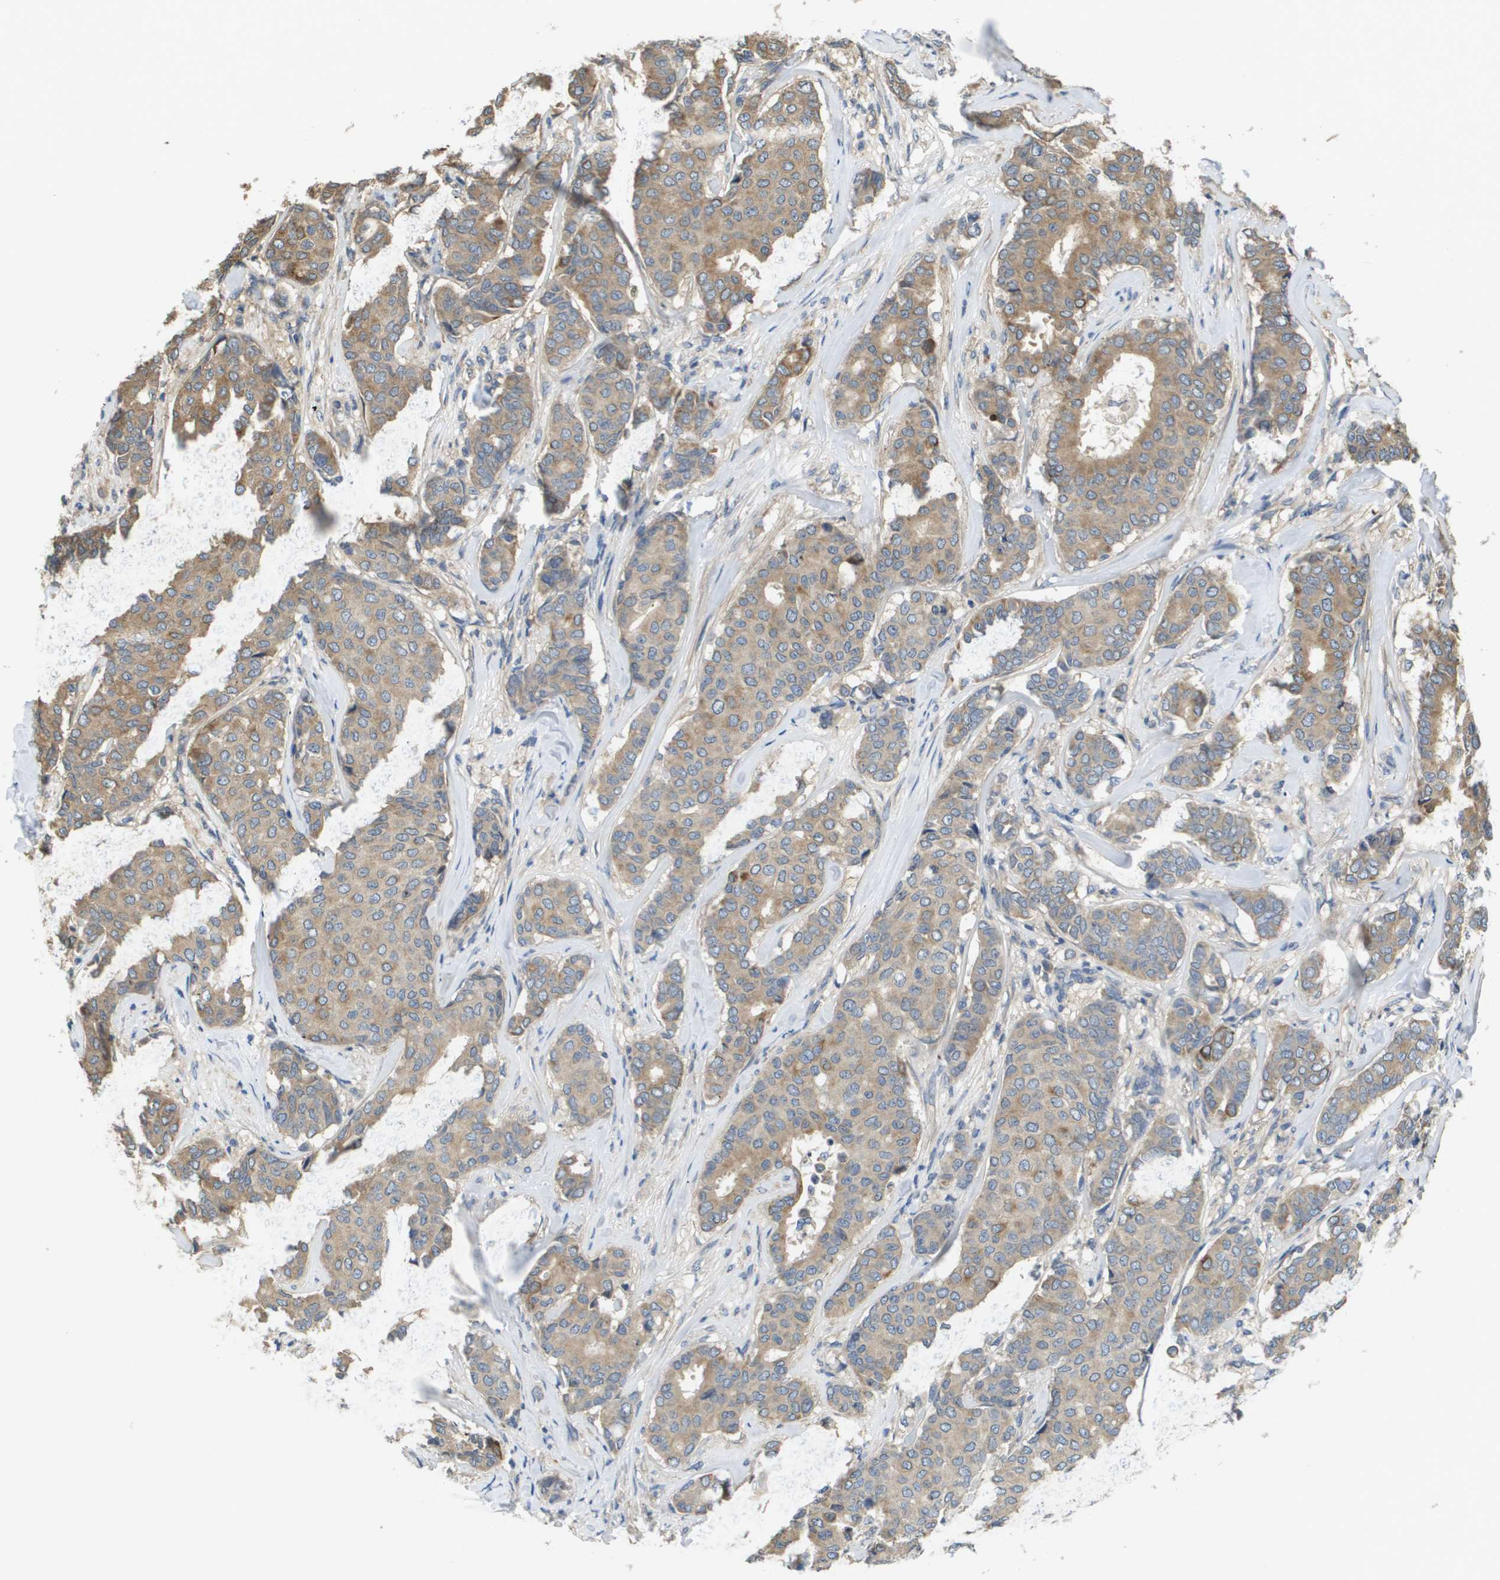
{"staining": {"intensity": "moderate", "quantity": ">75%", "location": "cytoplasmic/membranous"}, "tissue": "breast cancer", "cell_type": "Tumor cells", "image_type": "cancer", "snomed": [{"axis": "morphology", "description": "Duct carcinoma"}, {"axis": "topography", "description": "Breast"}], "caption": "IHC histopathology image of breast cancer (invasive ductal carcinoma) stained for a protein (brown), which displays medium levels of moderate cytoplasmic/membranous staining in about >75% of tumor cells.", "gene": "KRT23", "patient": {"sex": "female", "age": 75}}